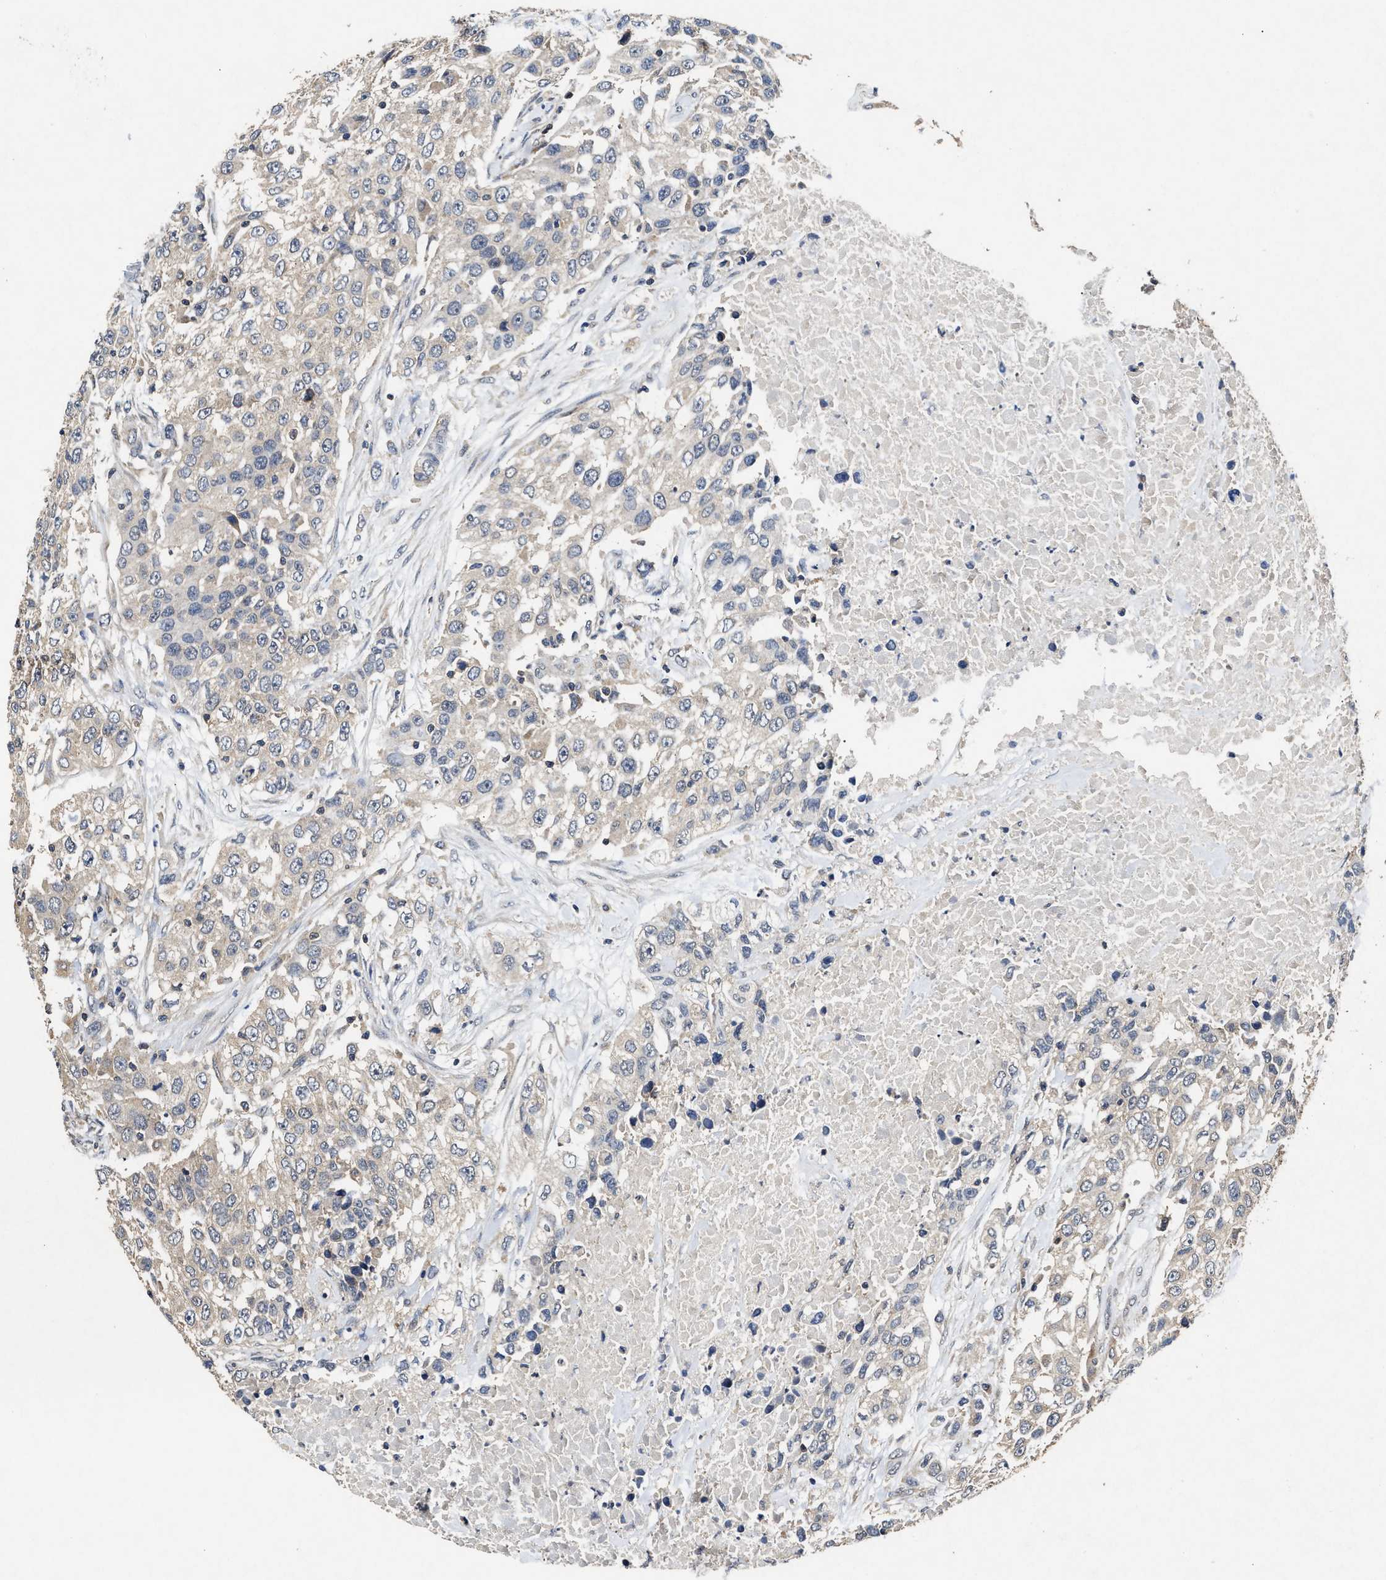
{"staining": {"intensity": "weak", "quantity": "<25%", "location": "cytoplasmic/membranous"}, "tissue": "urothelial cancer", "cell_type": "Tumor cells", "image_type": "cancer", "snomed": [{"axis": "morphology", "description": "Urothelial carcinoma, High grade"}, {"axis": "topography", "description": "Urinary bladder"}], "caption": "Photomicrograph shows no significant protein staining in tumor cells of high-grade urothelial carcinoma.", "gene": "PDAP1", "patient": {"sex": "female", "age": 80}}